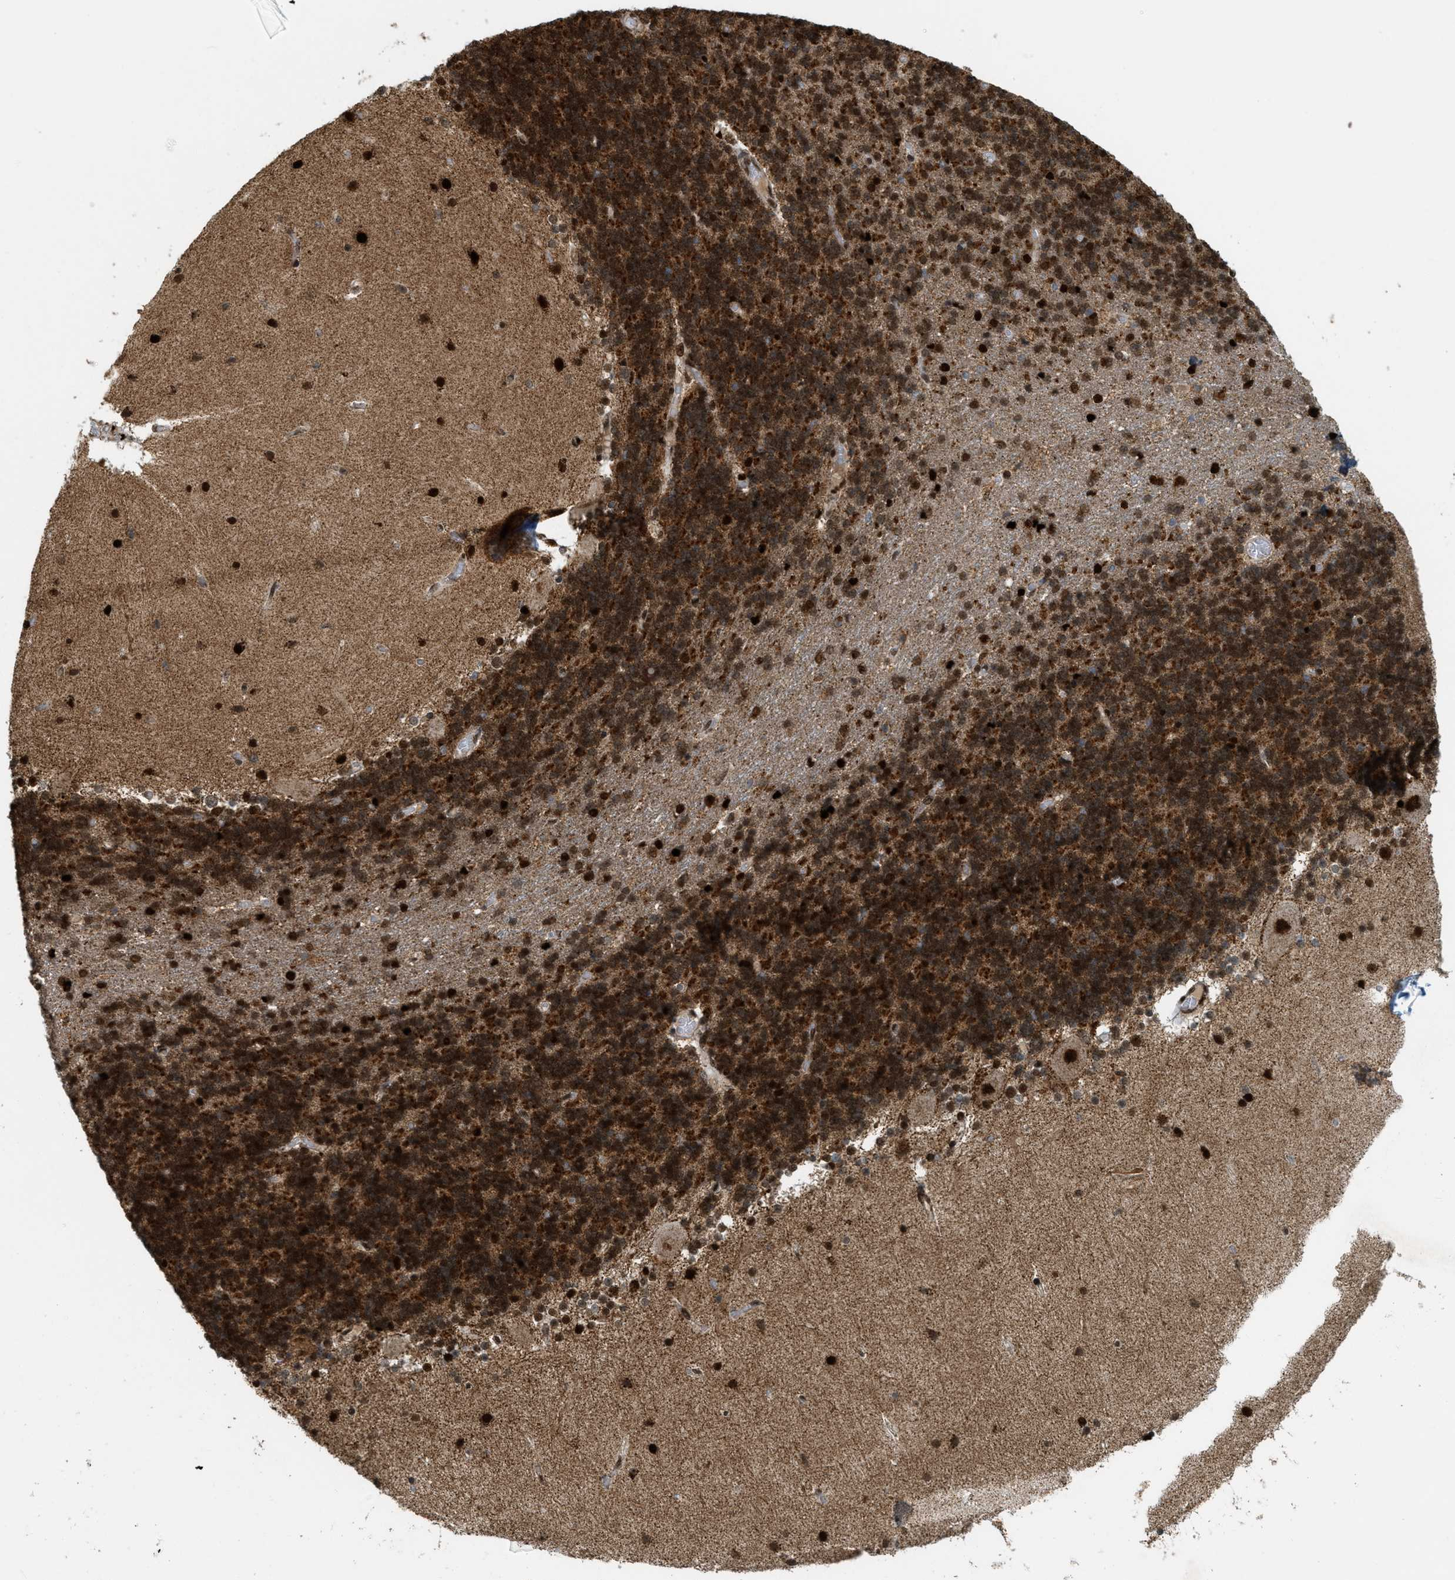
{"staining": {"intensity": "strong", "quantity": ">75%", "location": "cytoplasmic/membranous,nuclear"}, "tissue": "cerebellum", "cell_type": "Cells in granular layer", "image_type": "normal", "snomed": [{"axis": "morphology", "description": "Normal tissue, NOS"}, {"axis": "topography", "description": "Cerebellum"}], "caption": "IHC (DAB) staining of unremarkable cerebellum displays strong cytoplasmic/membranous,nuclear protein staining in approximately >75% of cells in granular layer.", "gene": "TLK1", "patient": {"sex": "female", "age": 54}}